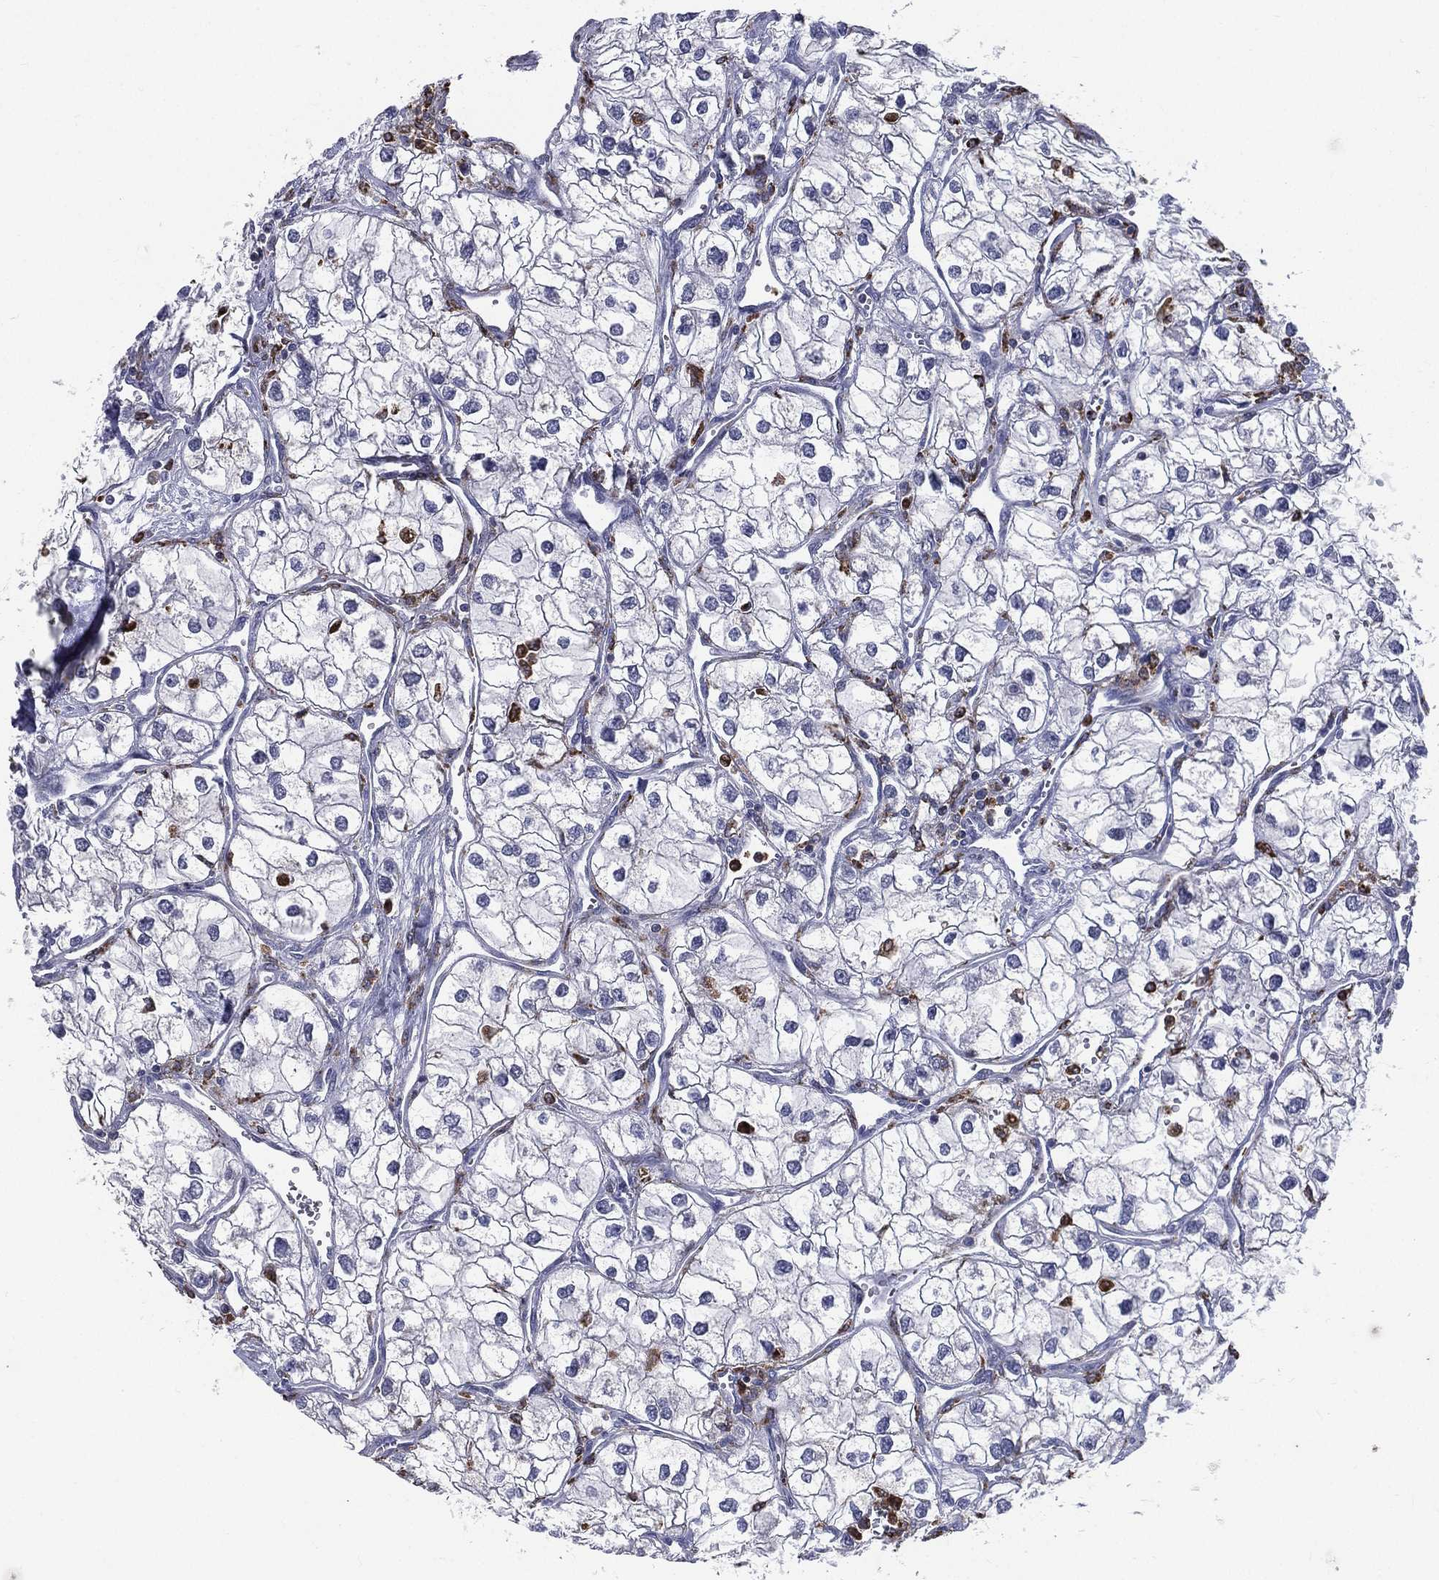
{"staining": {"intensity": "negative", "quantity": "none", "location": "none"}, "tissue": "renal cancer", "cell_type": "Tumor cells", "image_type": "cancer", "snomed": [{"axis": "morphology", "description": "Adenocarcinoma, NOS"}, {"axis": "topography", "description": "Kidney"}], "caption": "This is an immunohistochemistry (IHC) histopathology image of renal adenocarcinoma. There is no expression in tumor cells.", "gene": "EVI2B", "patient": {"sex": "male", "age": 59}}